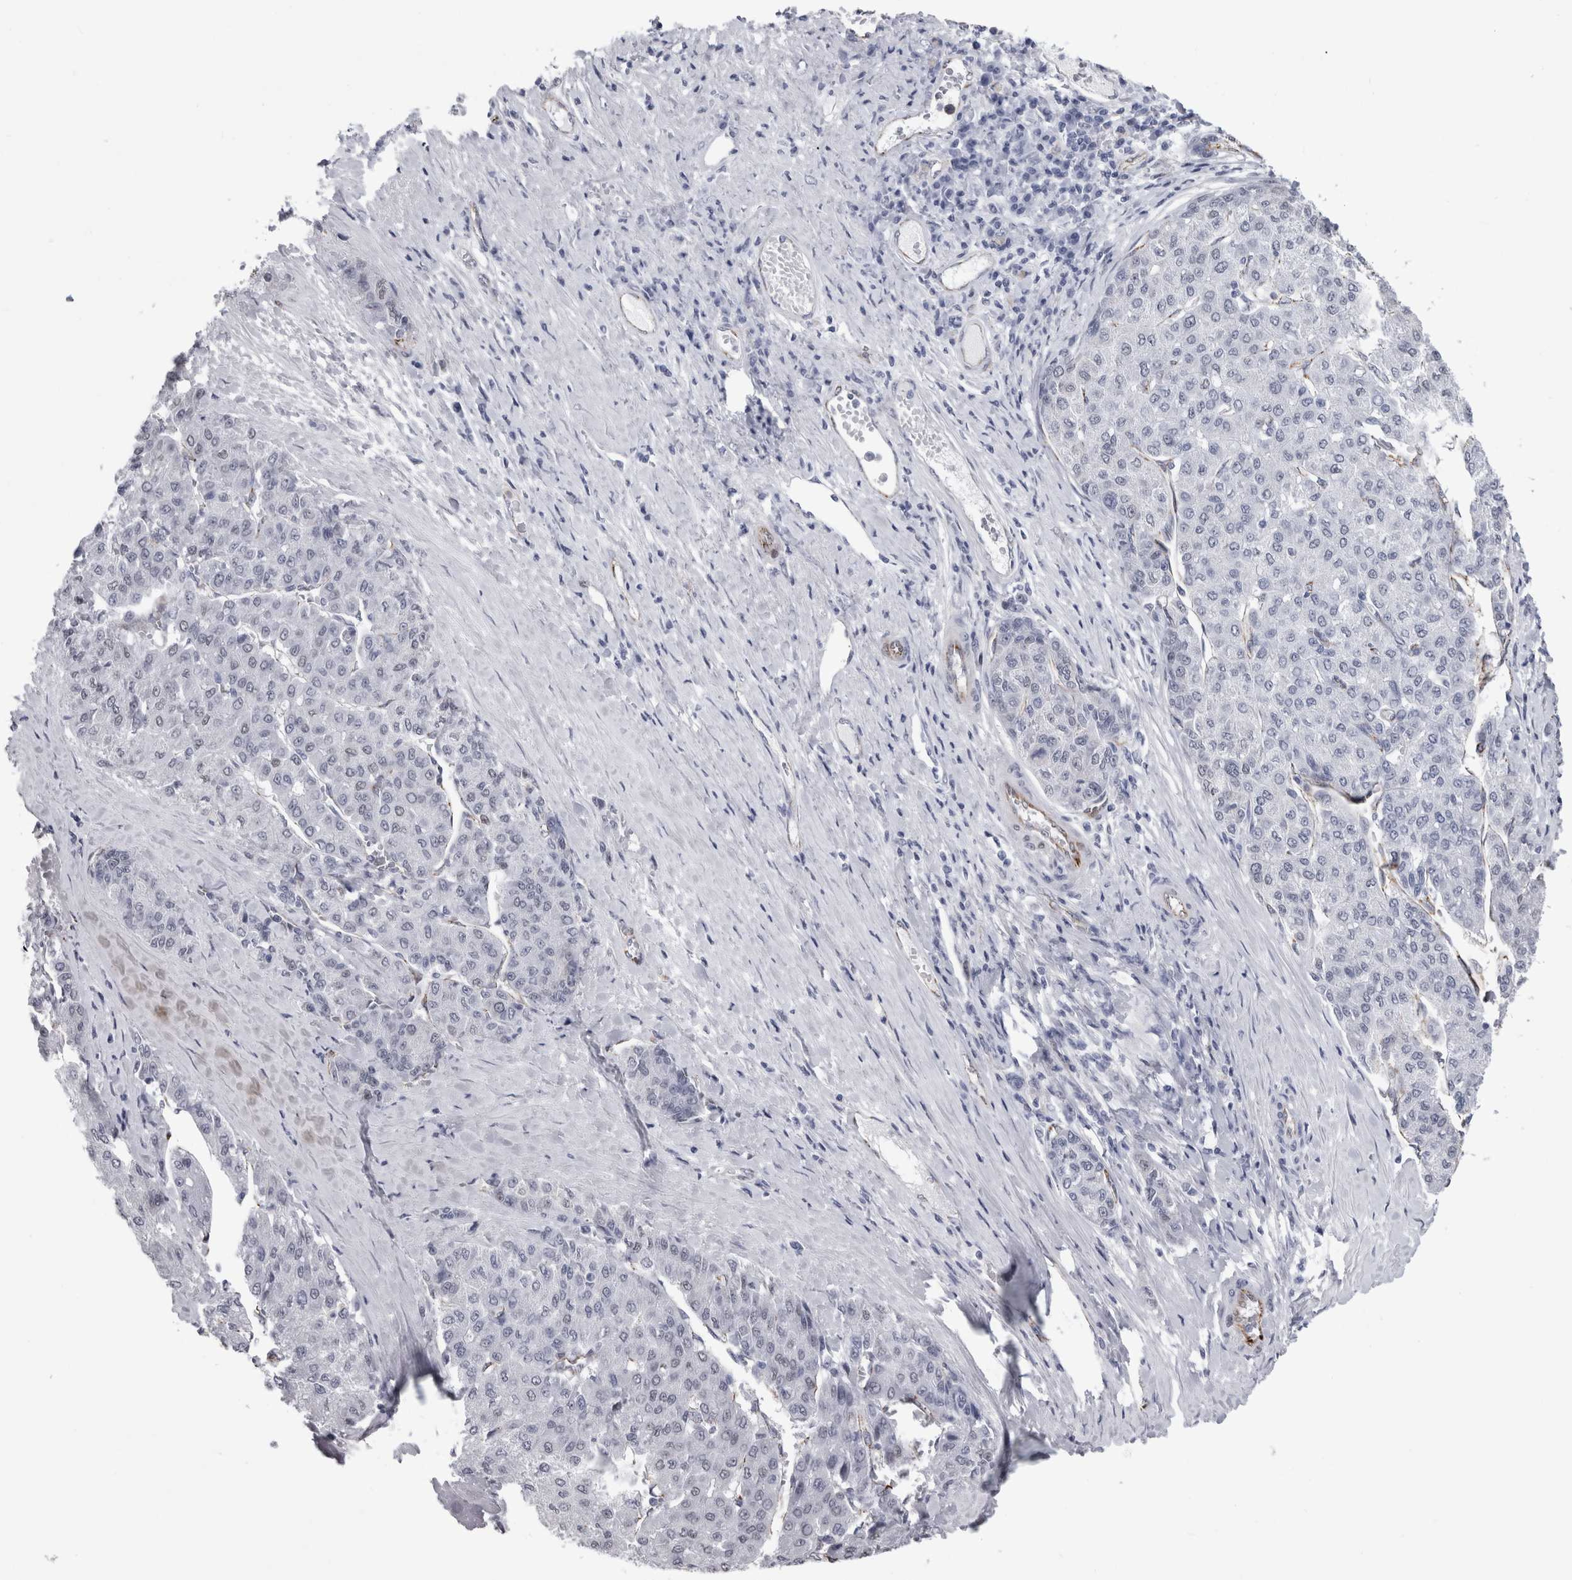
{"staining": {"intensity": "negative", "quantity": "none", "location": "none"}, "tissue": "liver cancer", "cell_type": "Tumor cells", "image_type": "cancer", "snomed": [{"axis": "morphology", "description": "Carcinoma, Hepatocellular, NOS"}, {"axis": "topography", "description": "Liver"}], "caption": "Protein analysis of liver cancer exhibits no significant positivity in tumor cells.", "gene": "ACOT7", "patient": {"sex": "male", "age": 65}}